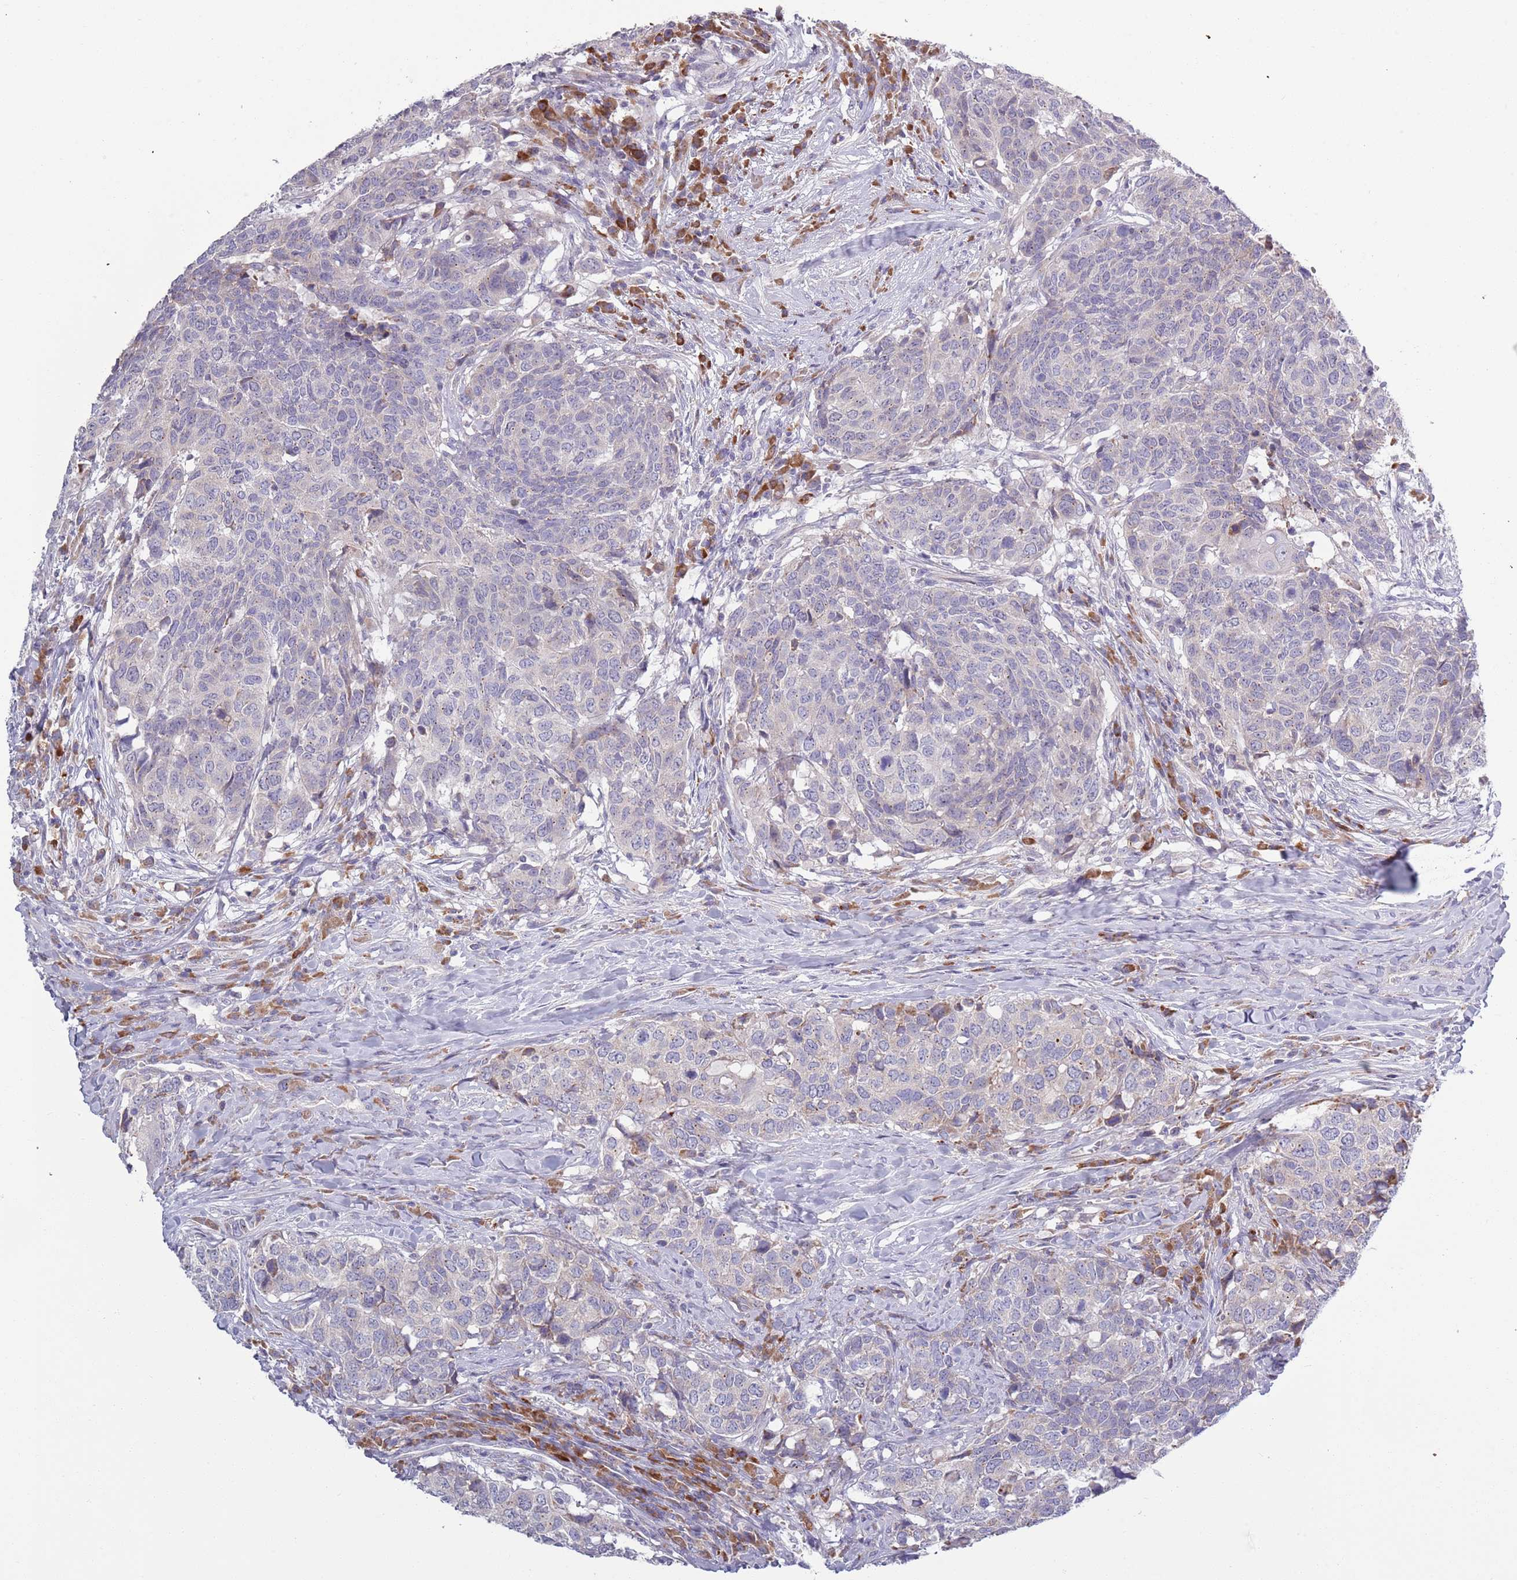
{"staining": {"intensity": "negative", "quantity": "none", "location": "none"}, "tissue": "head and neck cancer", "cell_type": "Tumor cells", "image_type": "cancer", "snomed": [{"axis": "morphology", "description": "Normal tissue, NOS"}, {"axis": "morphology", "description": "Squamous cell carcinoma, NOS"}, {"axis": "topography", "description": "Skeletal muscle"}, {"axis": "topography", "description": "Vascular tissue"}, {"axis": "topography", "description": "Peripheral nerve tissue"}, {"axis": "topography", "description": "Head-Neck"}], "caption": "Tumor cells are negative for protein expression in human head and neck squamous cell carcinoma.", "gene": "LTB", "patient": {"sex": "male", "age": 66}}